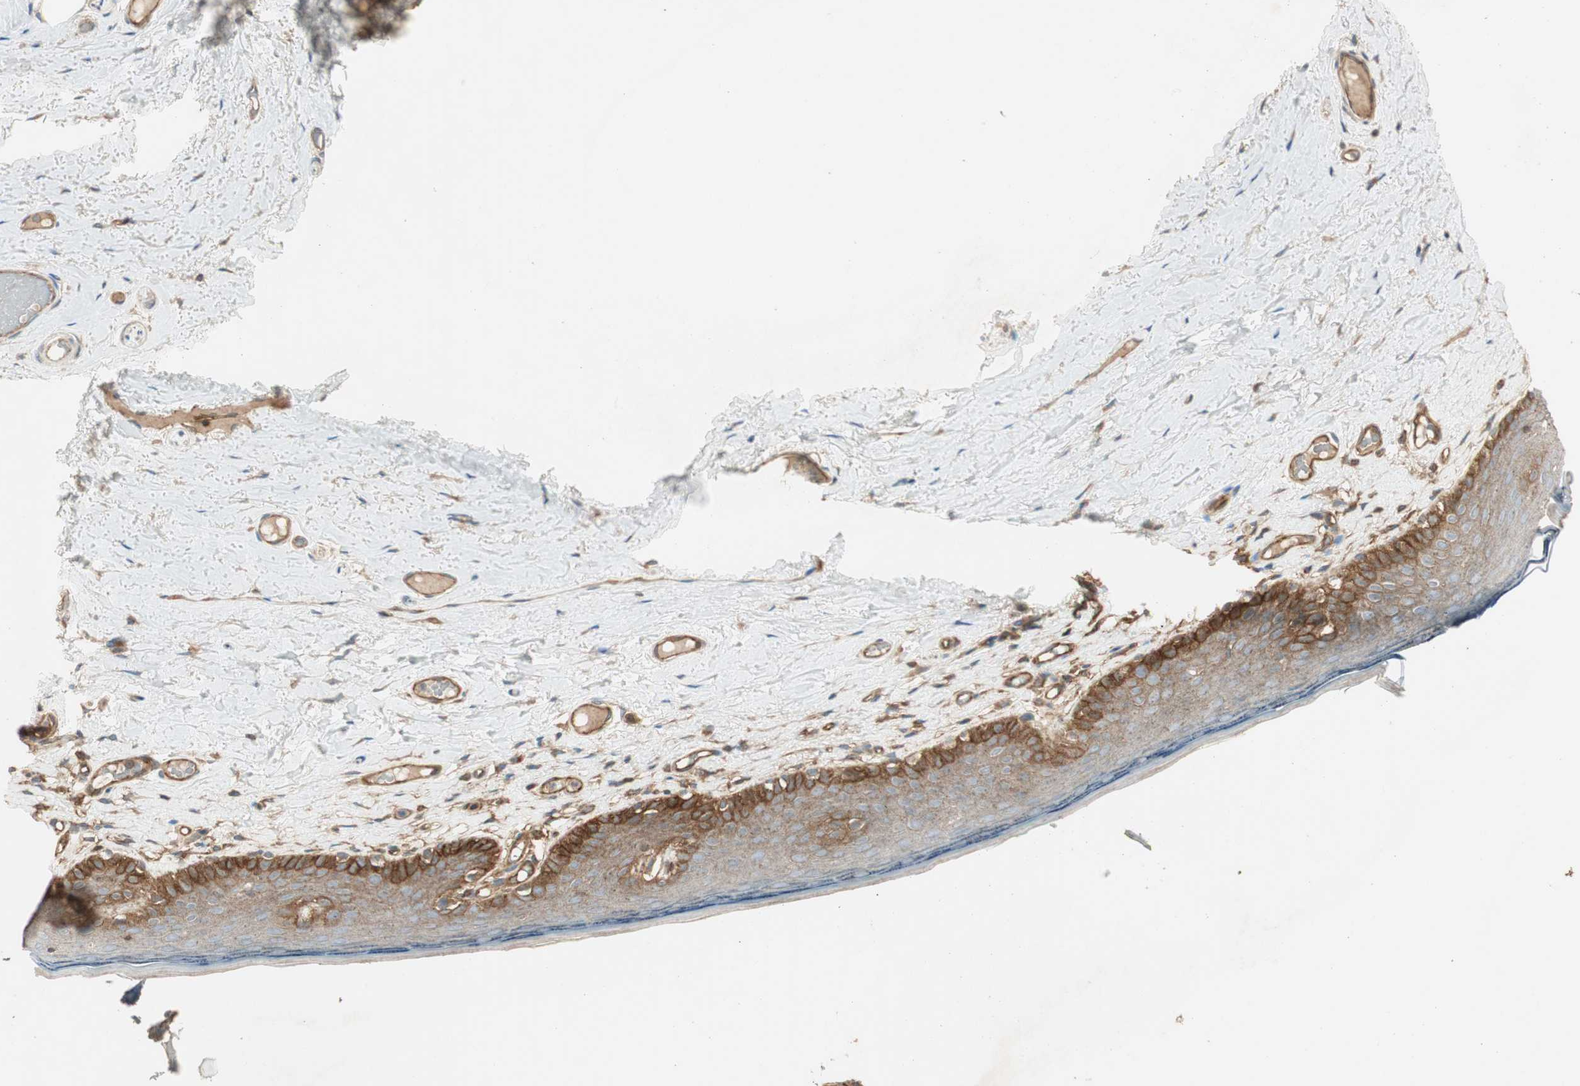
{"staining": {"intensity": "strong", "quantity": "<25%", "location": "cytoplasmic/membranous"}, "tissue": "skin", "cell_type": "Epidermal cells", "image_type": "normal", "snomed": [{"axis": "morphology", "description": "Normal tissue, NOS"}, {"axis": "topography", "description": "Vulva"}], "caption": "Normal skin displays strong cytoplasmic/membranous staining in about <25% of epidermal cells The staining is performed using DAB brown chromogen to label protein expression. The nuclei are counter-stained blue using hematoxylin..", "gene": "BTN3A3", "patient": {"sex": "female", "age": 54}}